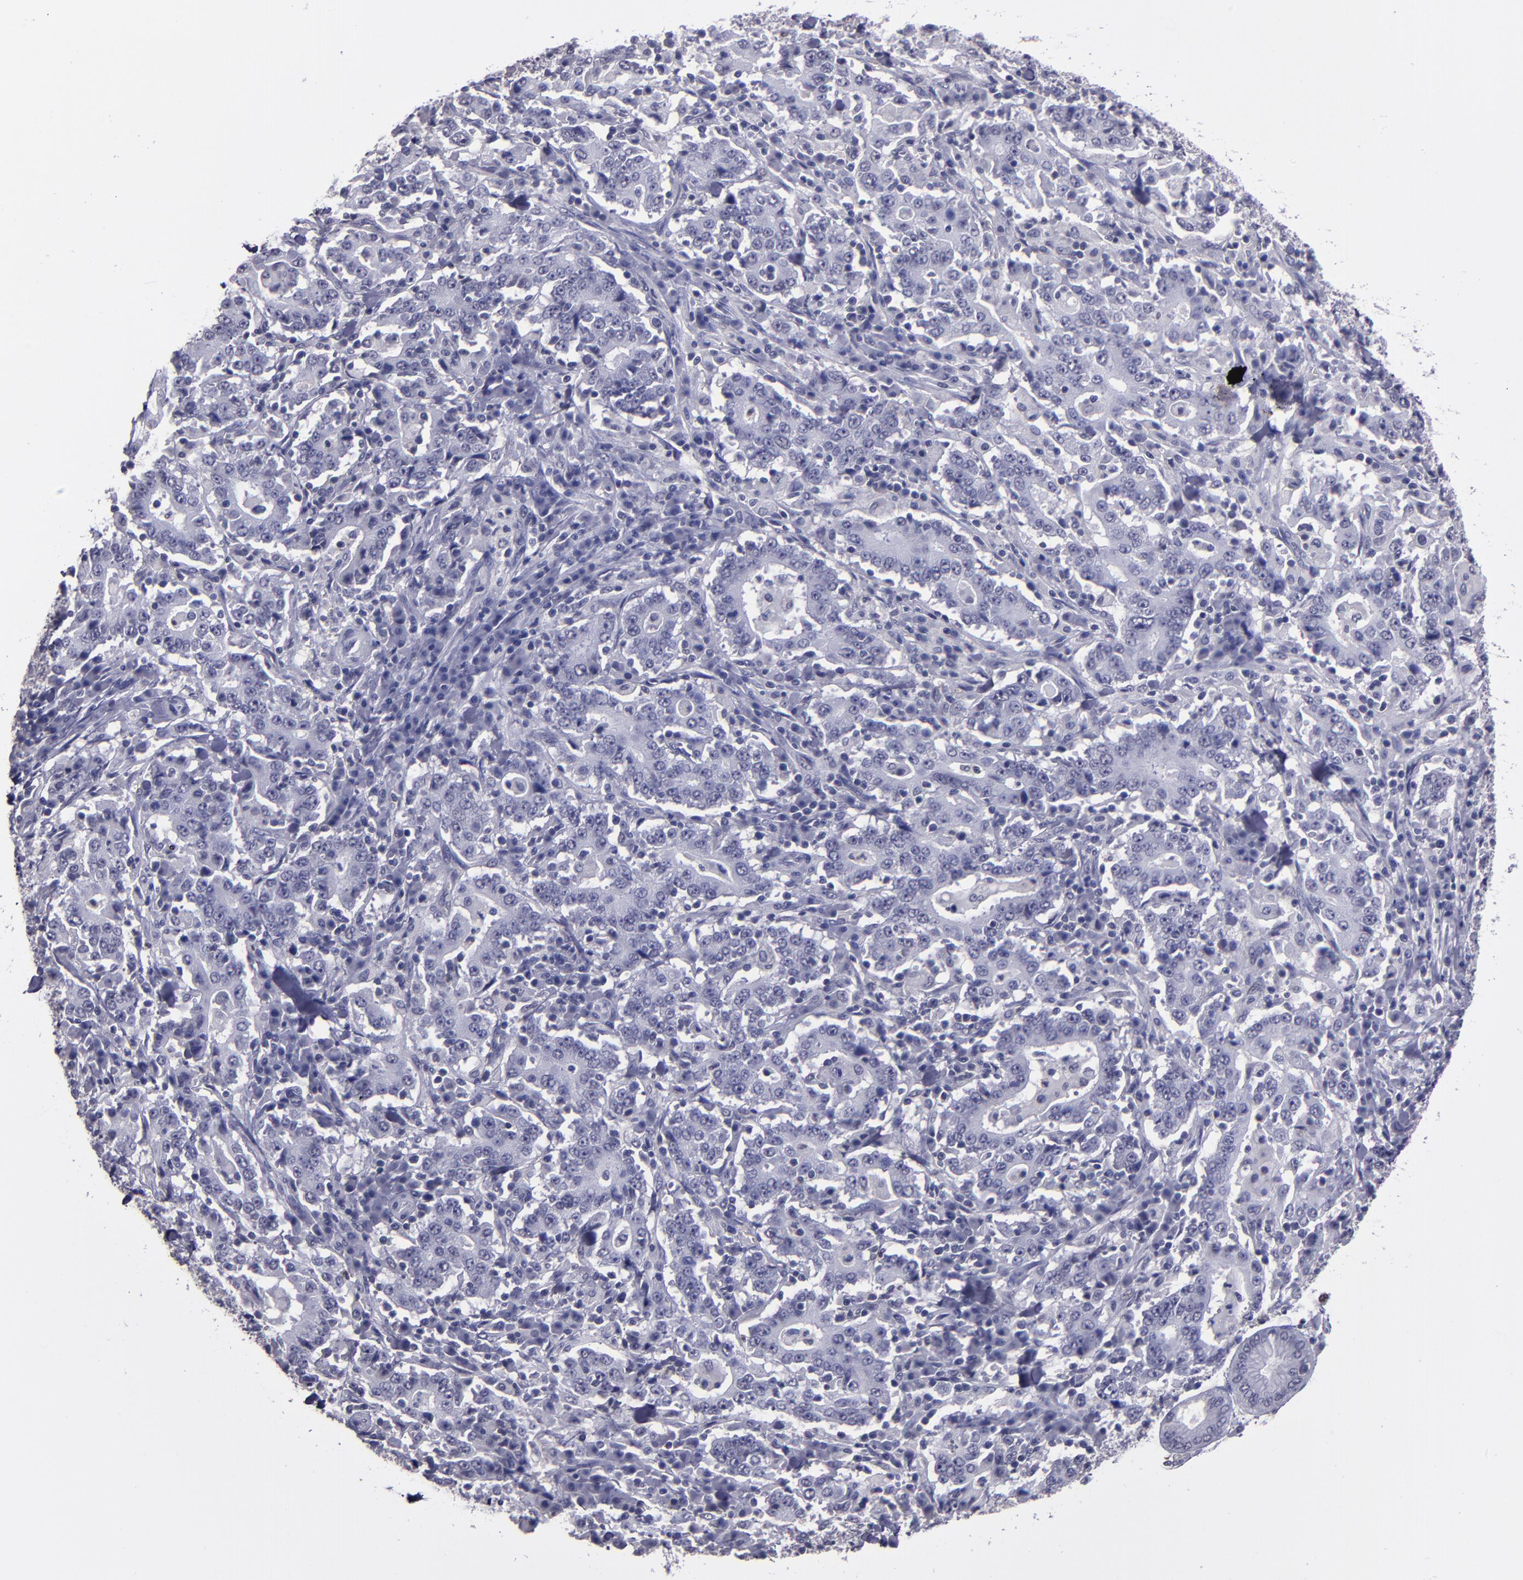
{"staining": {"intensity": "negative", "quantity": "none", "location": "none"}, "tissue": "stomach cancer", "cell_type": "Tumor cells", "image_type": "cancer", "snomed": [{"axis": "morphology", "description": "Normal tissue, NOS"}, {"axis": "morphology", "description": "Adenocarcinoma, NOS"}, {"axis": "topography", "description": "Stomach, upper"}, {"axis": "topography", "description": "Stomach"}], "caption": "Histopathology image shows no significant protein expression in tumor cells of stomach adenocarcinoma.", "gene": "CEBPE", "patient": {"sex": "male", "age": 59}}